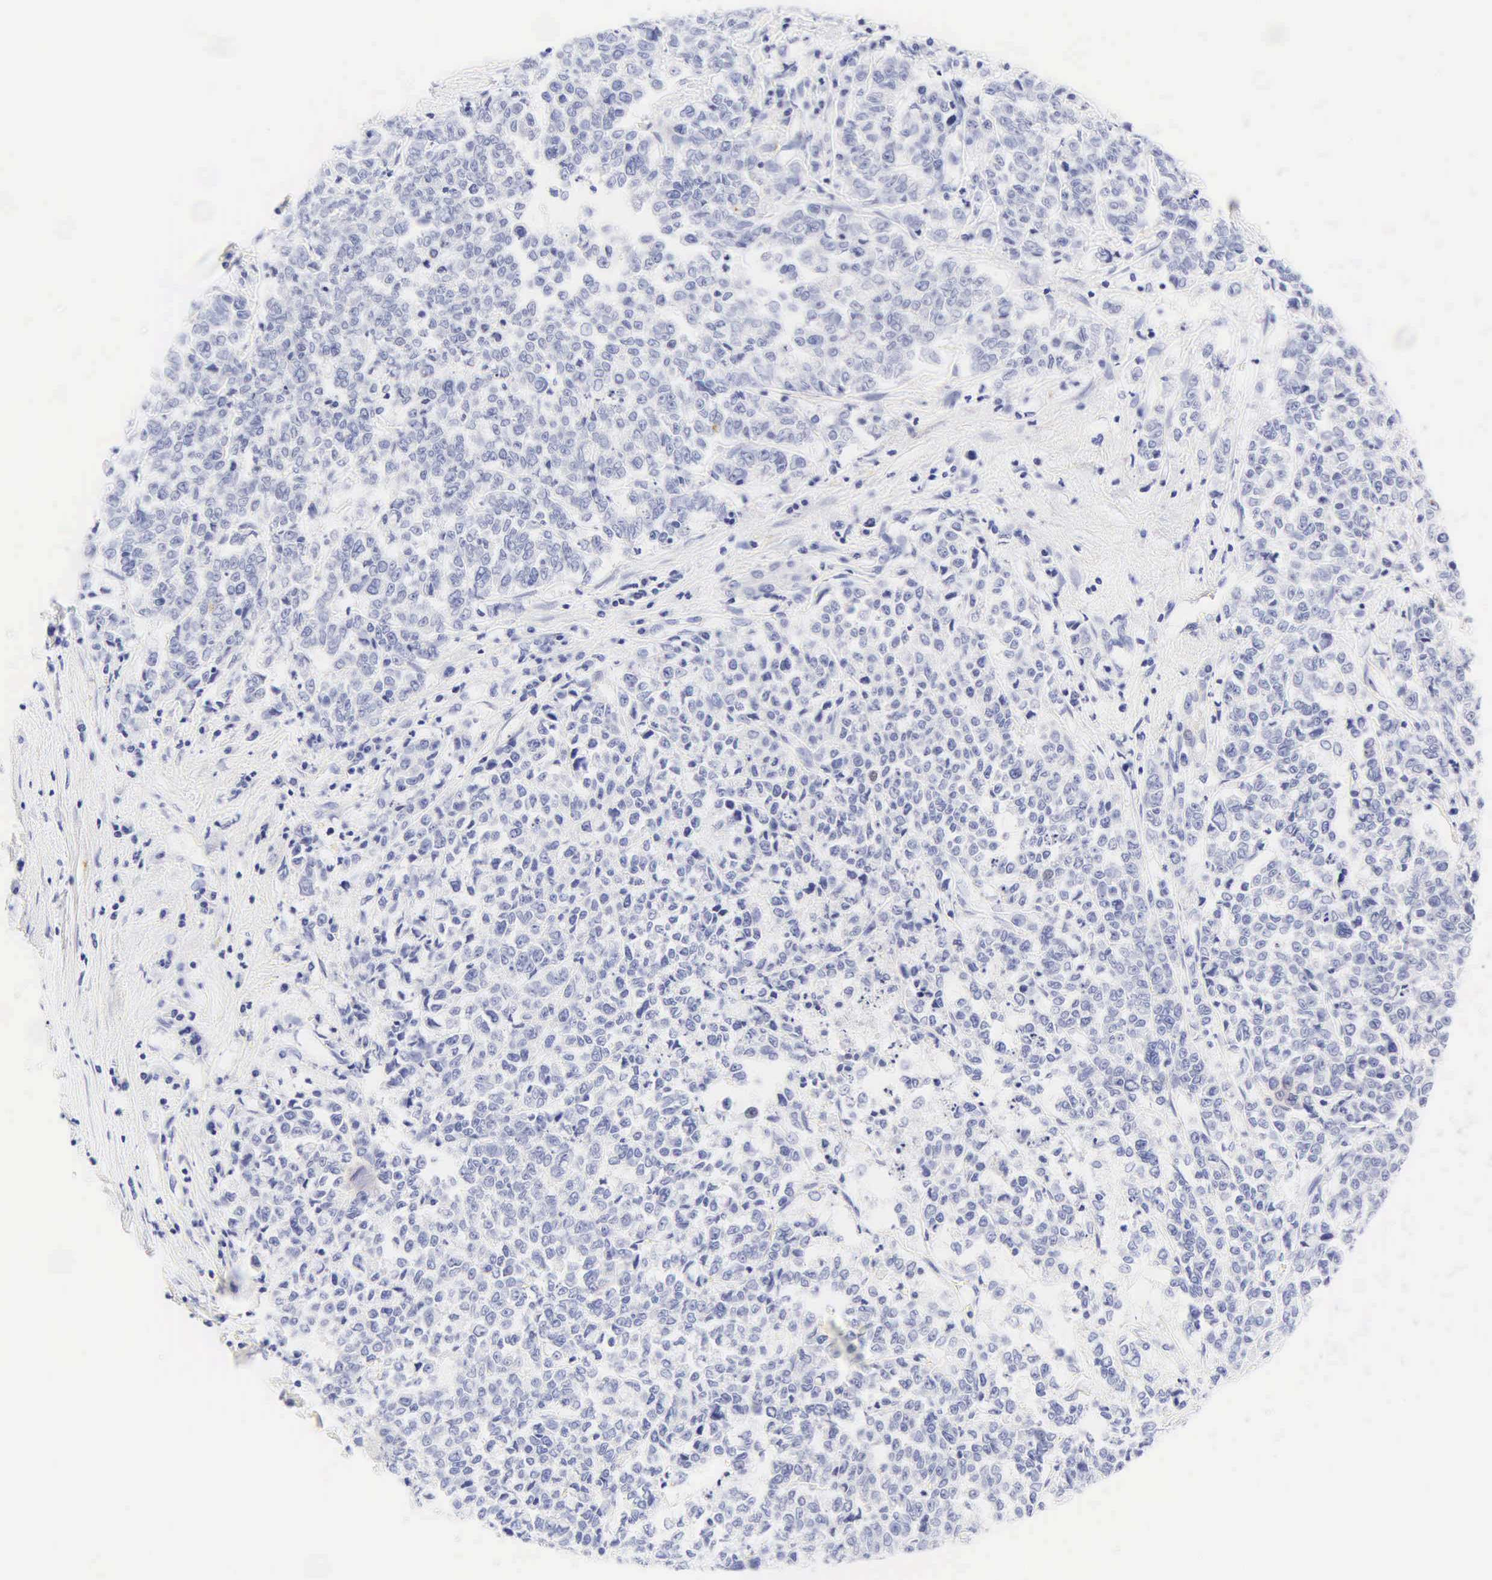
{"staining": {"intensity": "negative", "quantity": "none", "location": "none"}, "tissue": "liver cancer", "cell_type": "Tumor cells", "image_type": "cancer", "snomed": [{"axis": "morphology", "description": "Carcinoma, metastatic, NOS"}, {"axis": "topography", "description": "Liver"}], "caption": "A micrograph of human liver cancer is negative for staining in tumor cells.", "gene": "DES", "patient": {"sex": "female", "age": 58}}